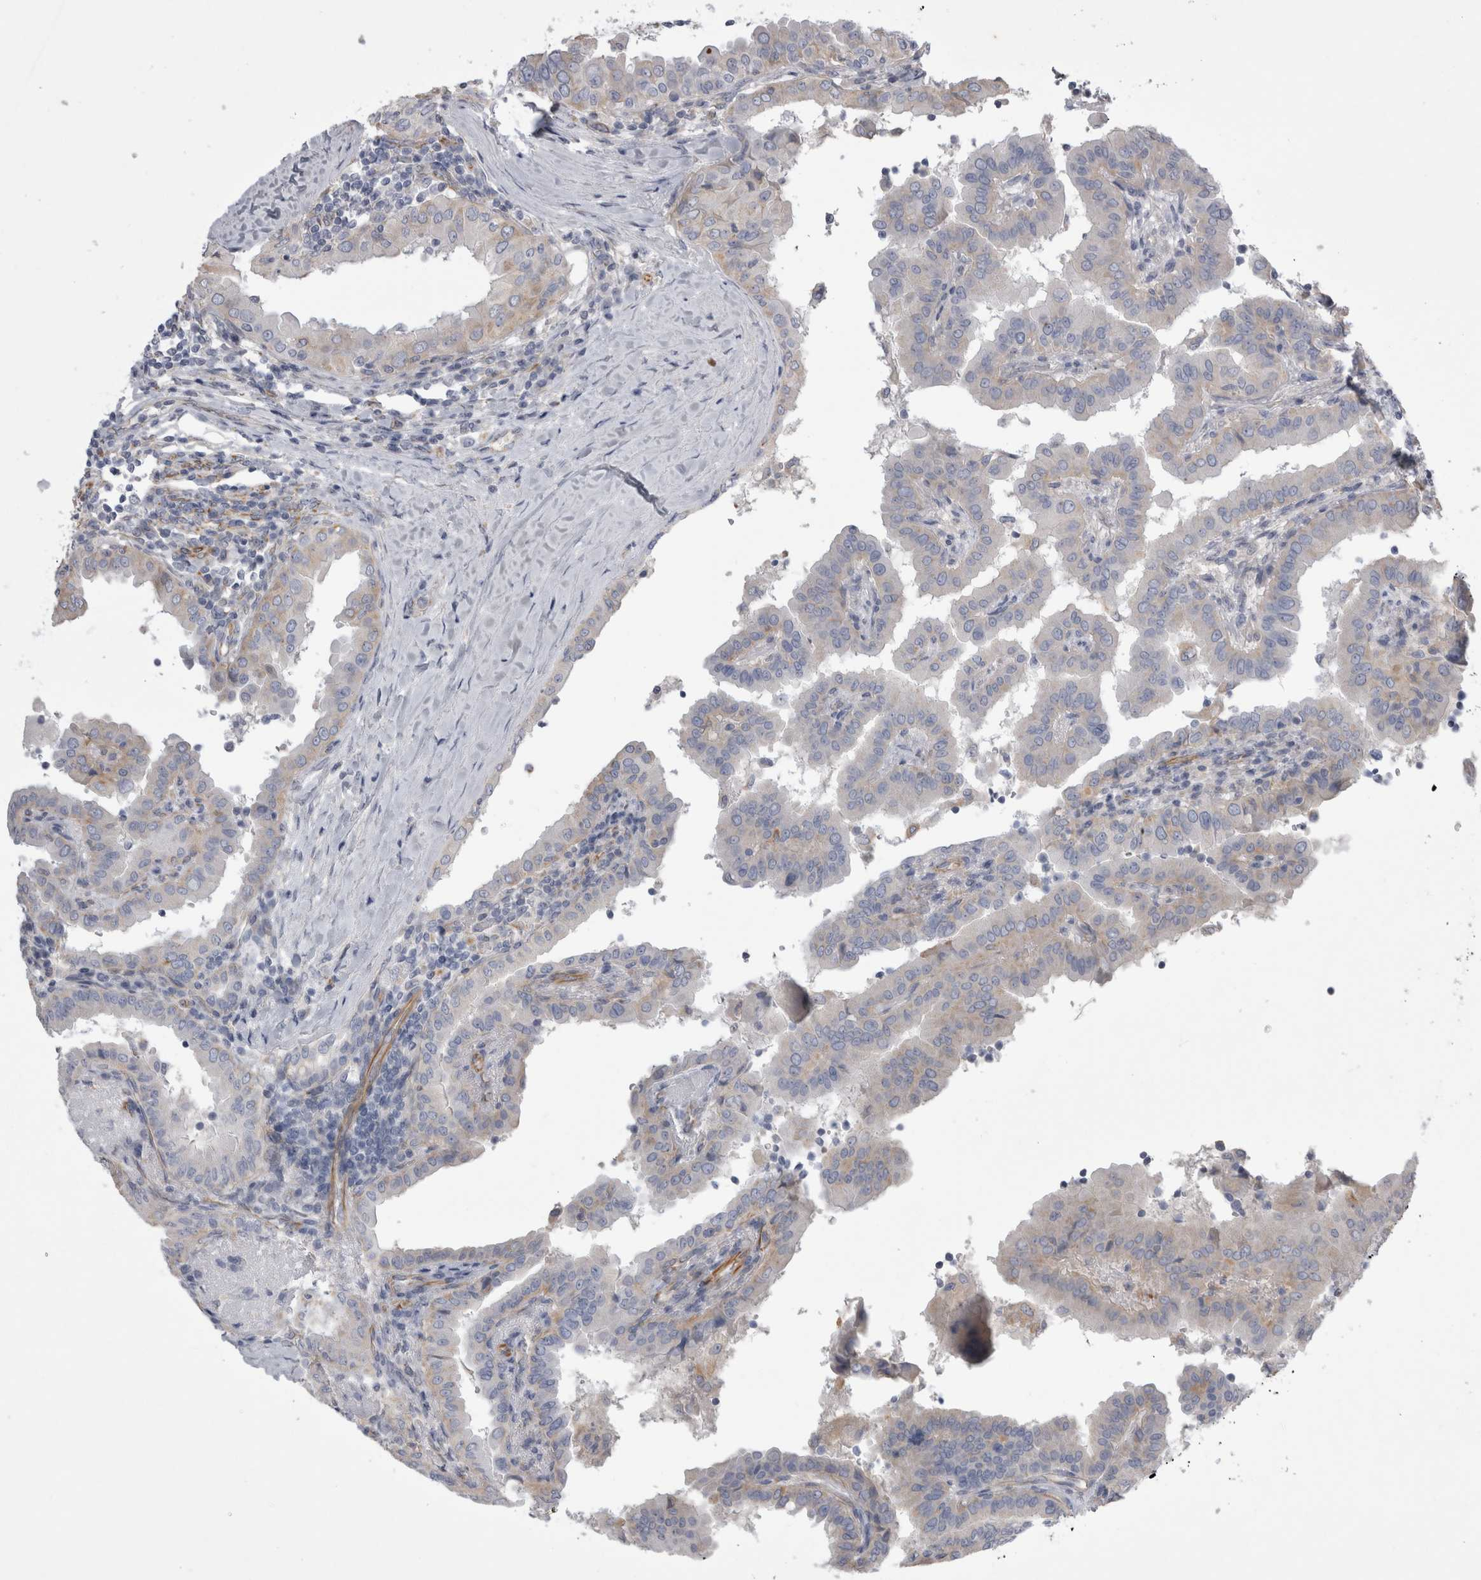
{"staining": {"intensity": "weak", "quantity": "<25%", "location": "cytoplasmic/membranous"}, "tissue": "thyroid cancer", "cell_type": "Tumor cells", "image_type": "cancer", "snomed": [{"axis": "morphology", "description": "Papillary adenocarcinoma, NOS"}, {"axis": "topography", "description": "Thyroid gland"}], "caption": "An image of human papillary adenocarcinoma (thyroid) is negative for staining in tumor cells.", "gene": "STRADB", "patient": {"sex": "male", "age": 33}}